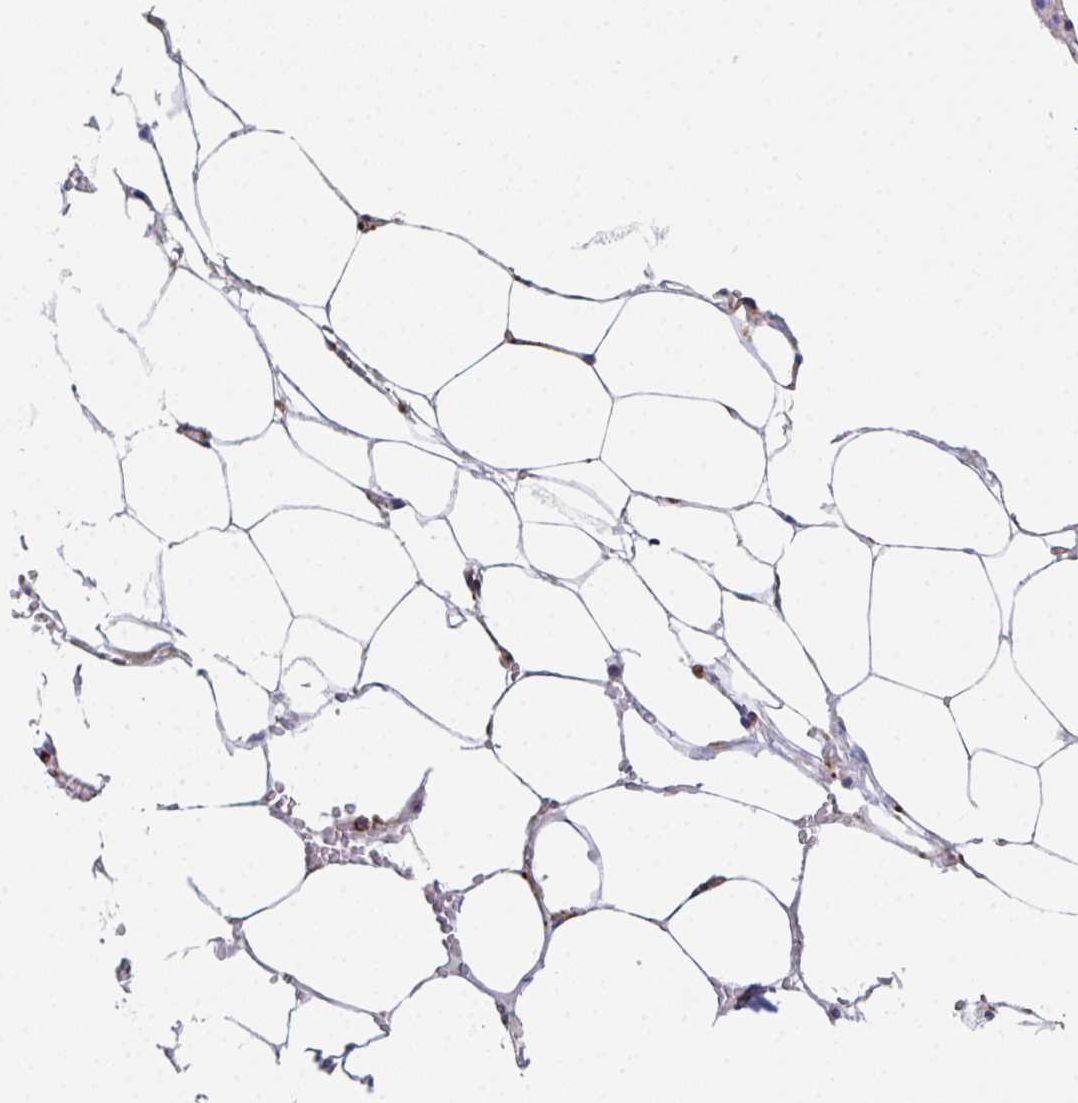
{"staining": {"intensity": "moderate", "quantity": "<25%", "location": "cytoplasmic/membranous"}, "tissue": "bone marrow", "cell_type": "Hematopoietic cells", "image_type": "normal", "snomed": [{"axis": "morphology", "description": "Normal tissue, NOS"}, {"axis": "topography", "description": "Bone marrow"}], "caption": "Immunohistochemical staining of normal human bone marrow shows <25% levels of moderate cytoplasmic/membranous protein staining in about <25% of hematopoietic cells. Nuclei are stained in blue.", "gene": "FZD2", "patient": {"sex": "male", "age": 54}}